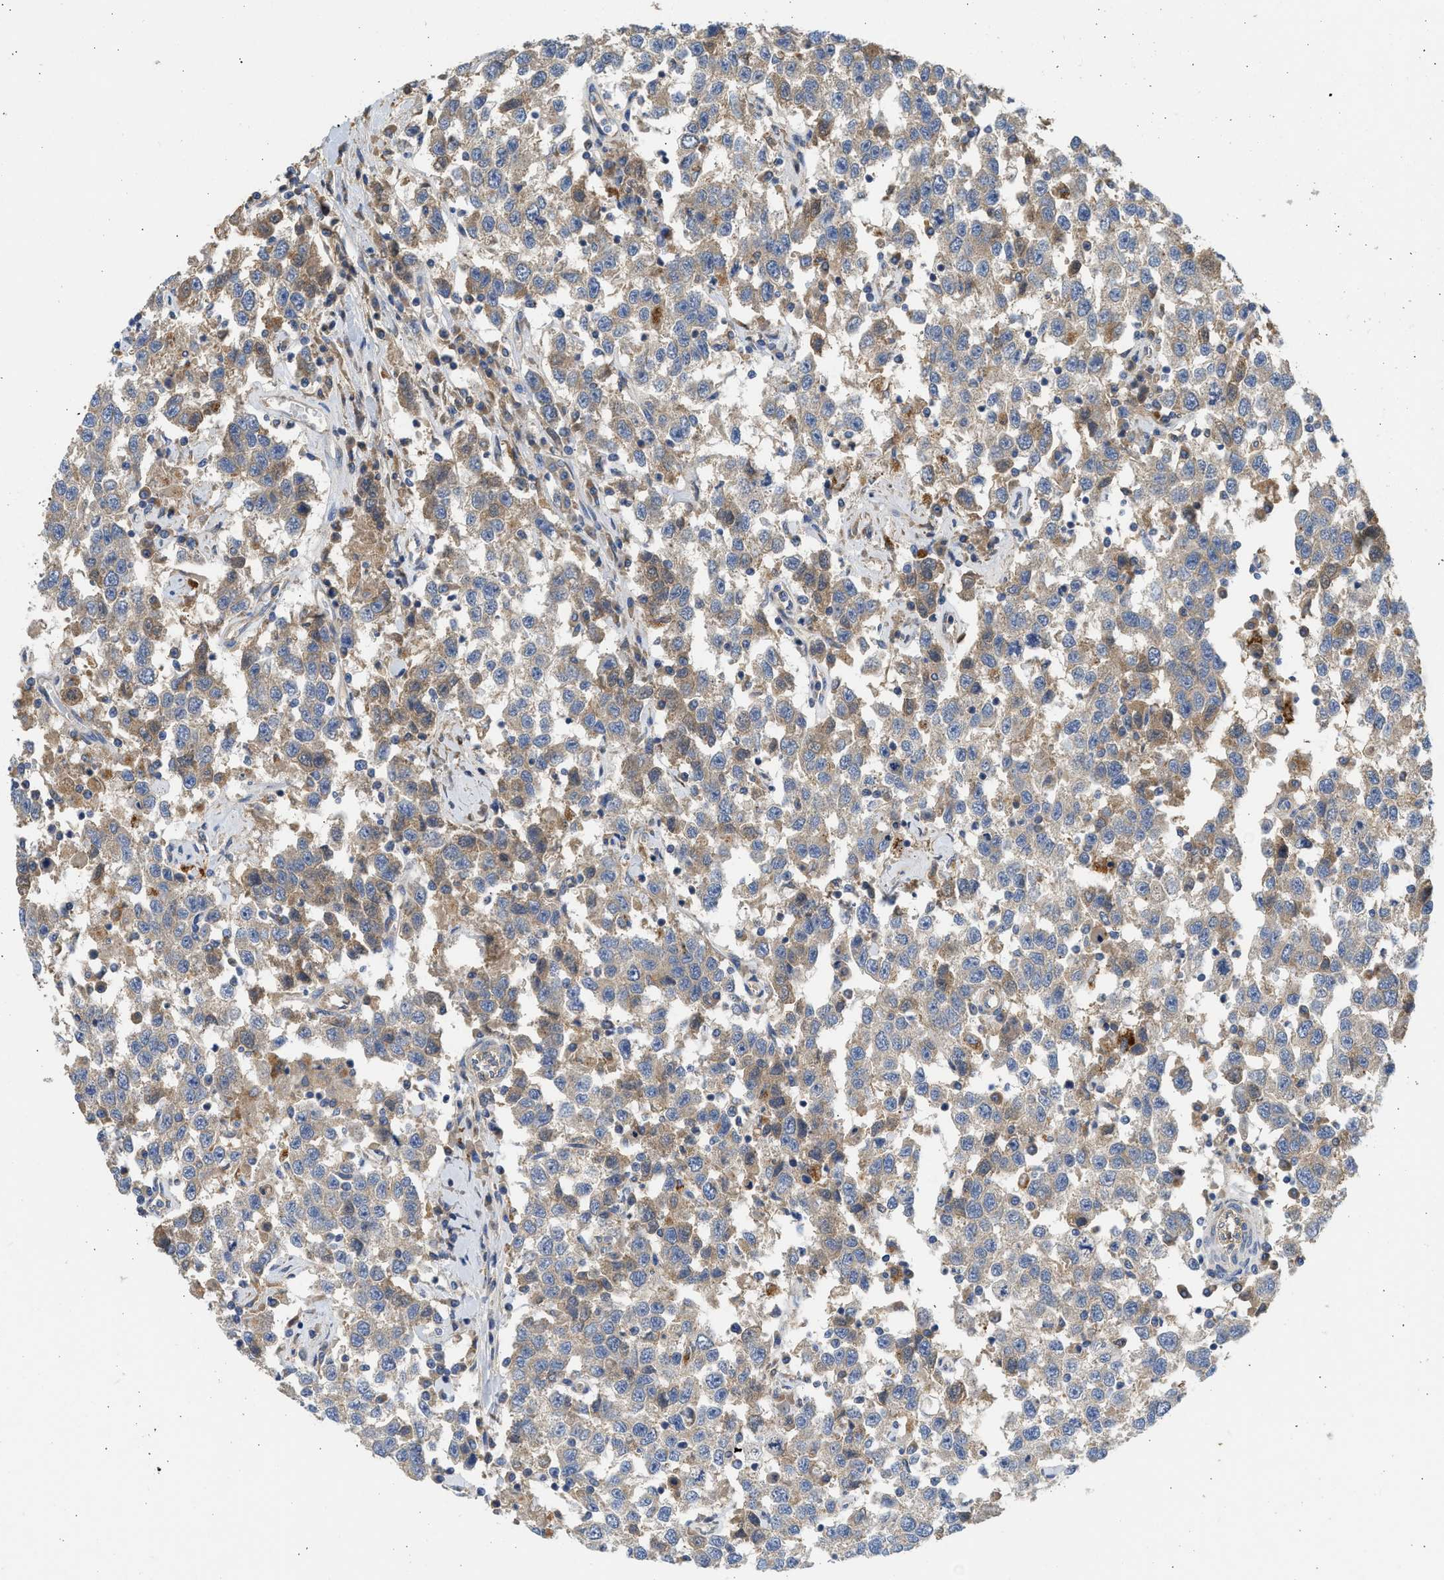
{"staining": {"intensity": "moderate", "quantity": "25%-75%", "location": "cytoplasmic/membranous"}, "tissue": "testis cancer", "cell_type": "Tumor cells", "image_type": "cancer", "snomed": [{"axis": "morphology", "description": "Seminoma, NOS"}, {"axis": "topography", "description": "Testis"}], "caption": "A high-resolution image shows IHC staining of testis cancer (seminoma), which displays moderate cytoplasmic/membranous positivity in about 25%-75% of tumor cells.", "gene": "CSRNP2", "patient": {"sex": "male", "age": 41}}